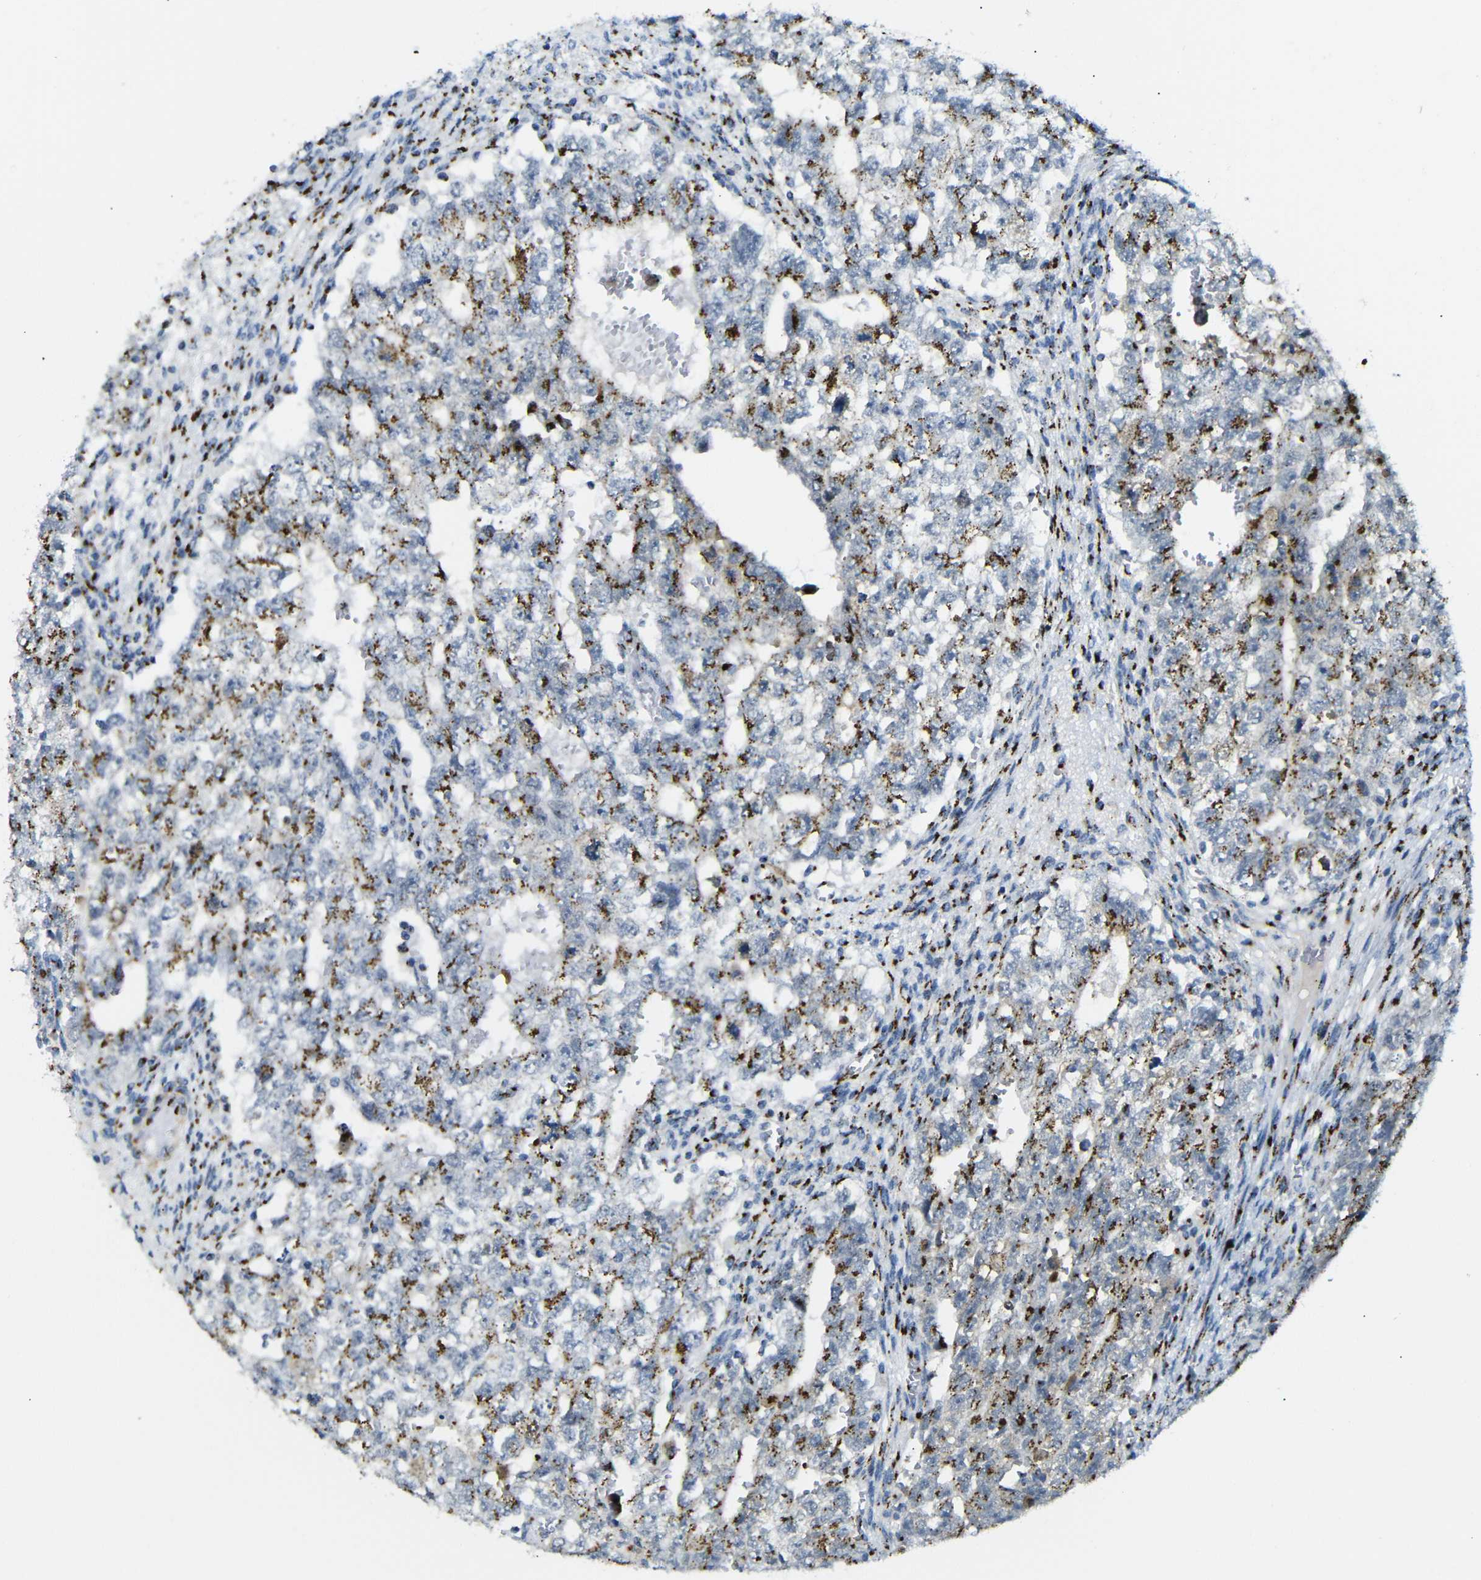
{"staining": {"intensity": "moderate", "quantity": ">75%", "location": "cytoplasmic/membranous"}, "tissue": "testis cancer", "cell_type": "Tumor cells", "image_type": "cancer", "snomed": [{"axis": "morphology", "description": "Seminoma, NOS"}, {"axis": "morphology", "description": "Carcinoma, Embryonal, NOS"}, {"axis": "topography", "description": "Testis"}], "caption": "Human embryonal carcinoma (testis) stained for a protein (brown) demonstrates moderate cytoplasmic/membranous positive expression in about >75% of tumor cells.", "gene": "TGOLN2", "patient": {"sex": "male", "age": 38}}